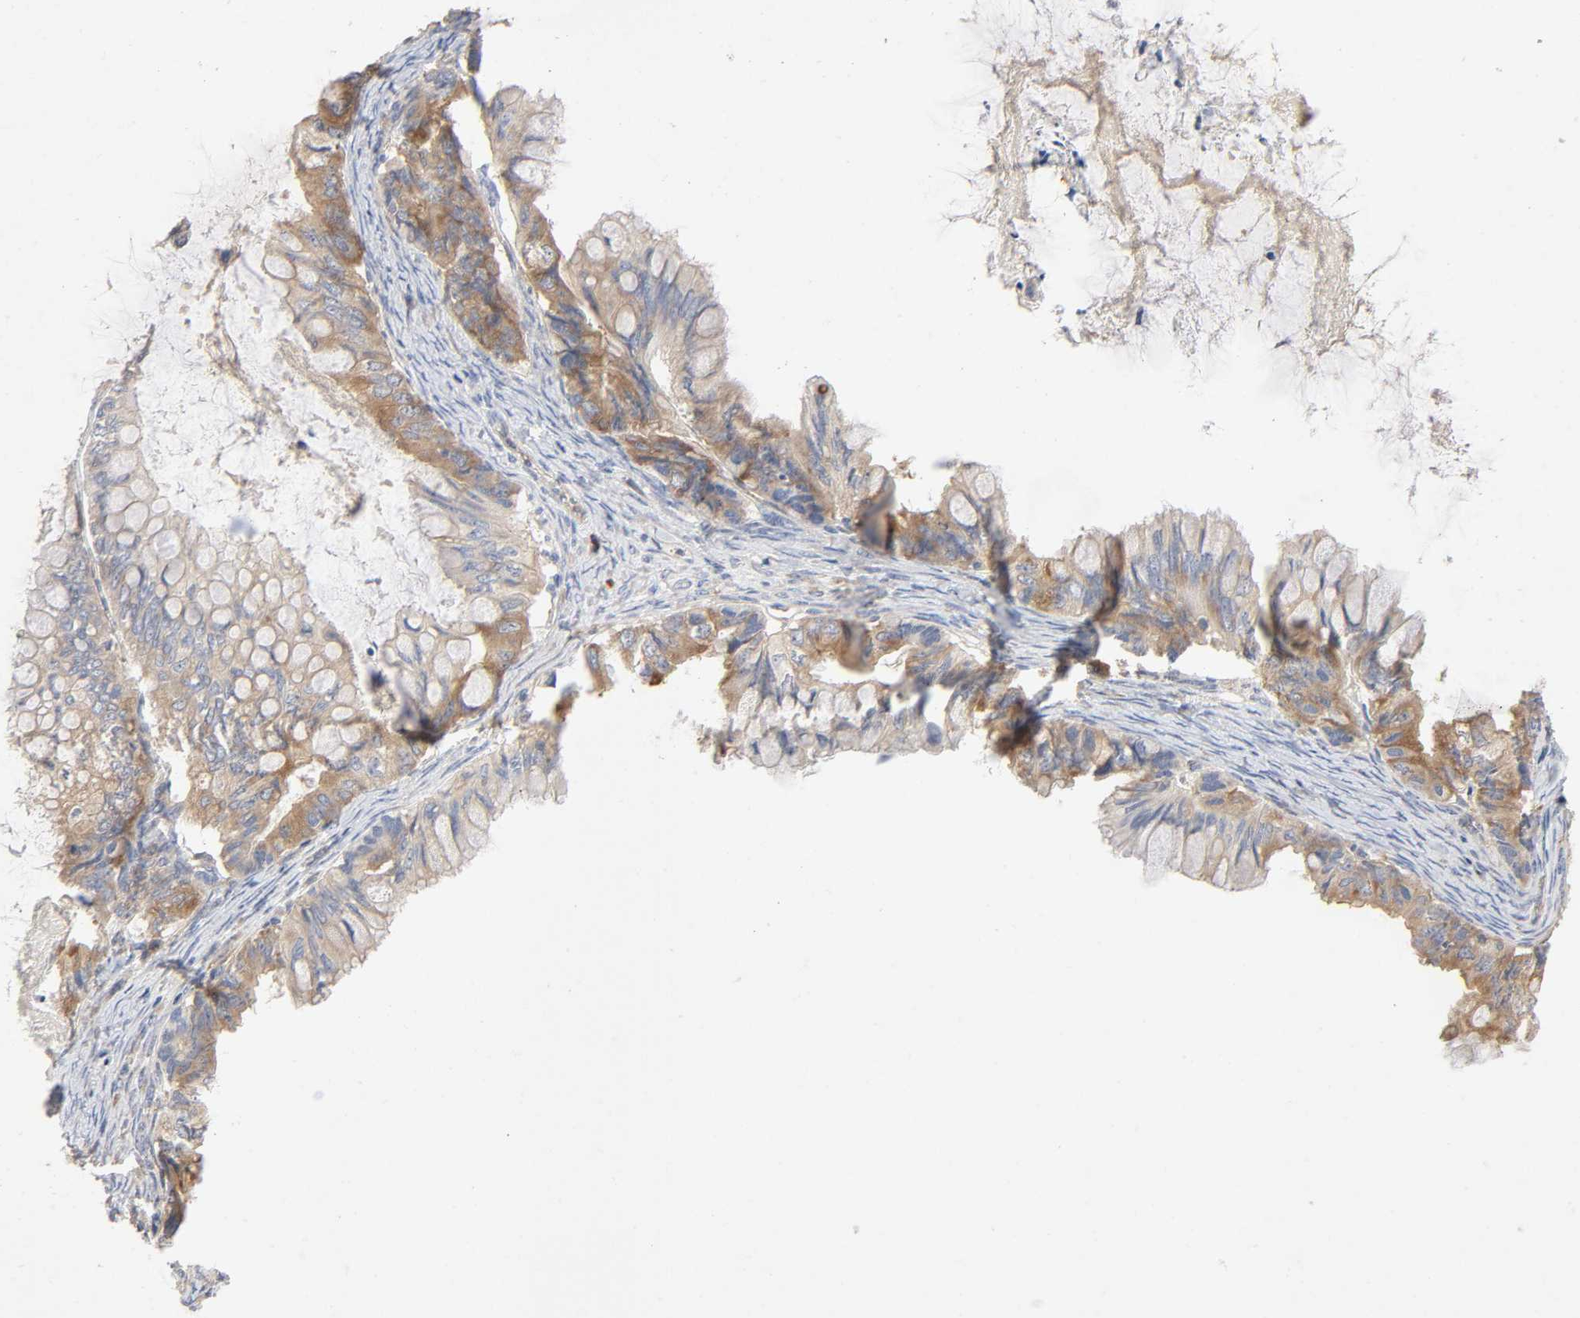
{"staining": {"intensity": "moderate", "quantity": ">75%", "location": "cytoplasmic/membranous"}, "tissue": "ovarian cancer", "cell_type": "Tumor cells", "image_type": "cancer", "snomed": [{"axis": "morphology", "description": "Cystadenocarcinoma, mucinous, NOS"}, {"axis": "topography", "description": "Ovary"}], "caption": "Moderate cytoplasmic/membranous positivity for a protein is present in about >75% of tumor cells of mucinous cystadenocarcinoma (ovarian) using immunohistochemistry.", "gene": "SCHIP1", "patient": {"sex": "female", "age": 80}}